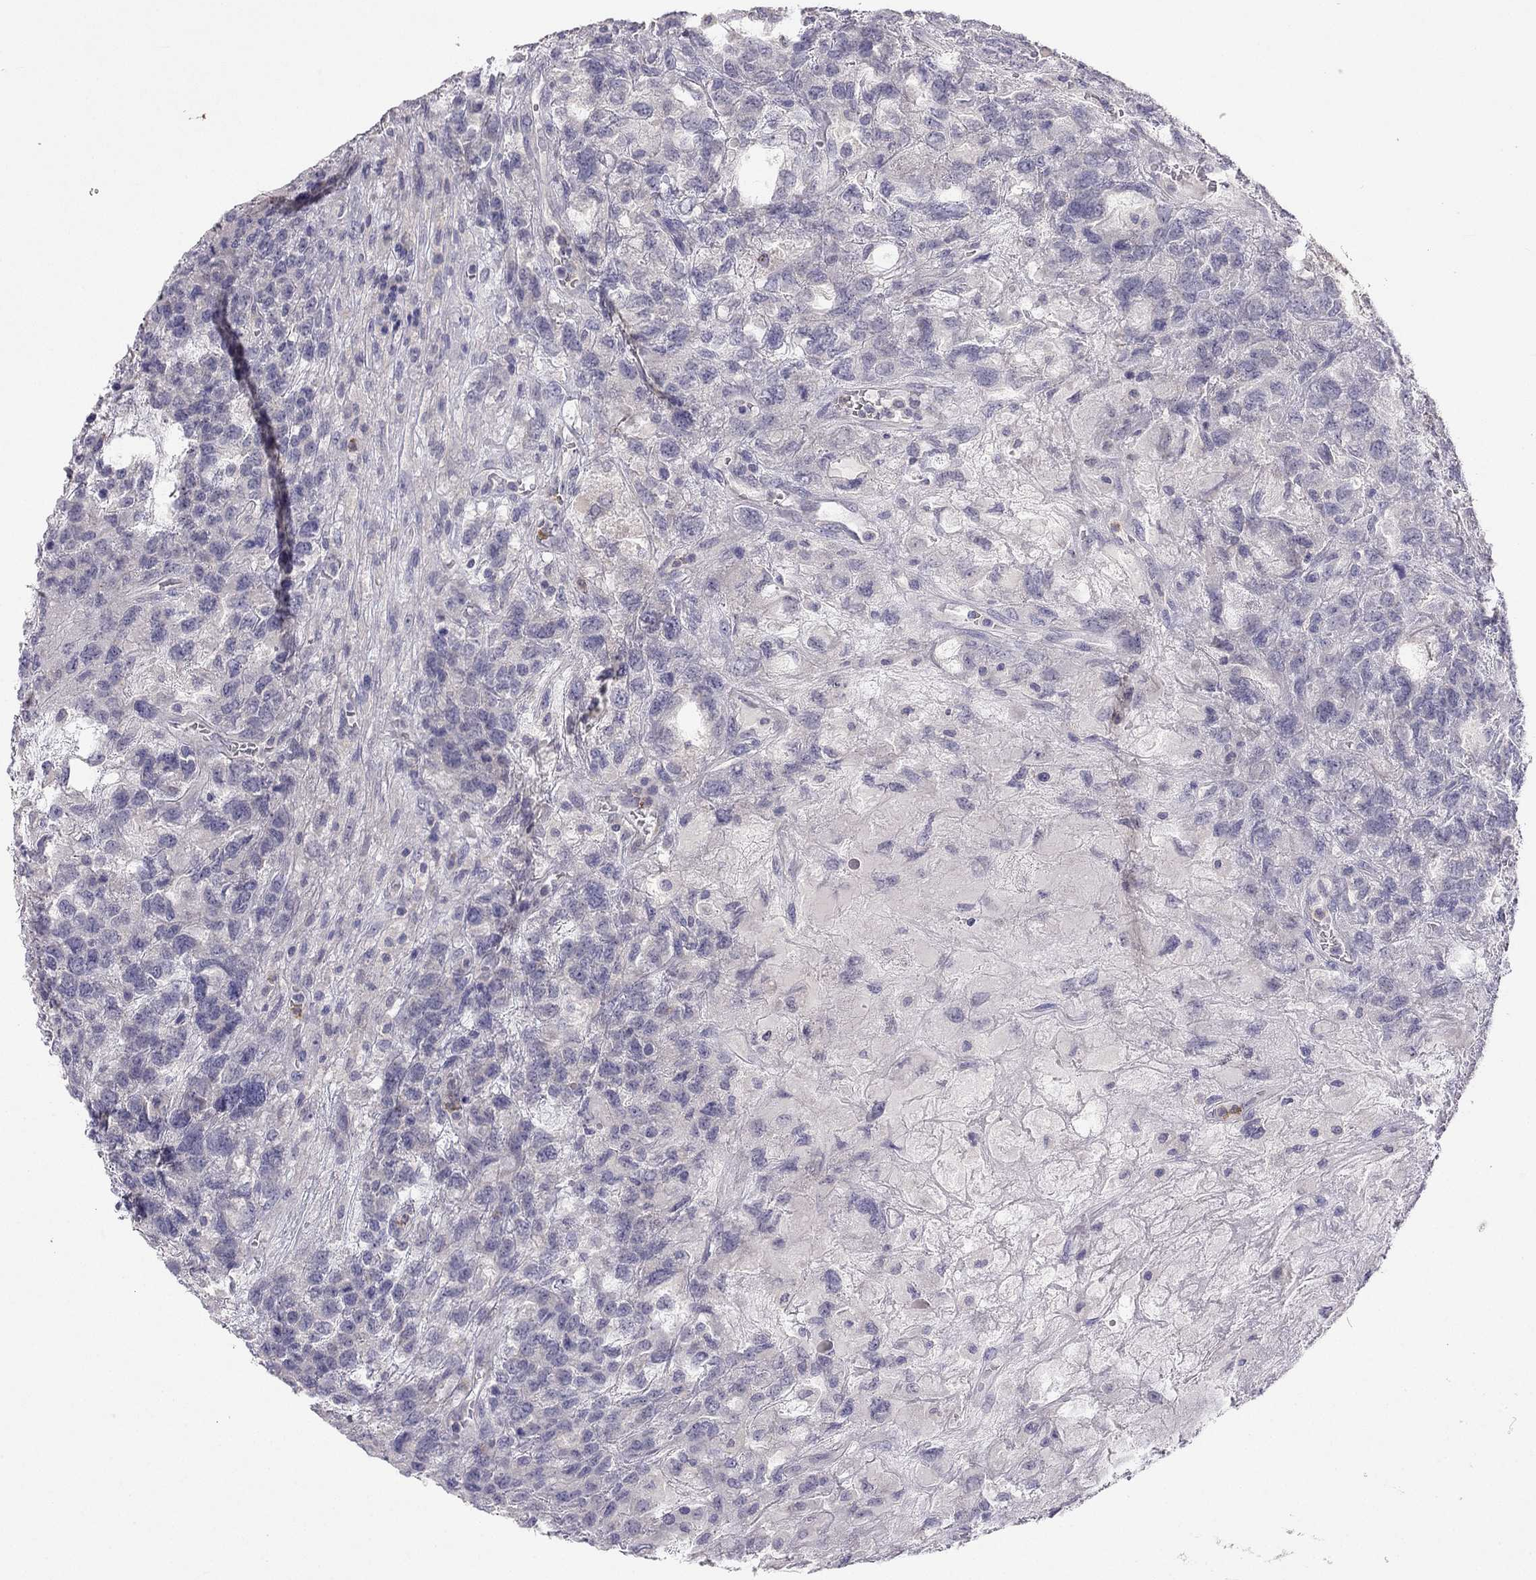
{"staining": {"intensity": "negative", "quantity": "none", "location": "none"}, "tissue": "testis cancer", "cell_type": "Tumor cells", "image_type": "cancer", "snomed": [{"axis": "morphology", "description": "Seminoma, NOS"}, {"axis": "topography", "description": "Testis"}], "caption": "High magnification brightfield microscopy of testis seminoma stained with DAB (3,3'-diaminobenzidine) (brown) and counterstained with hematoxylin (blue): tumor cells show no significant positivity.", "gene": "C16orf89", "patient": {"sex": "male", "age": 52}}